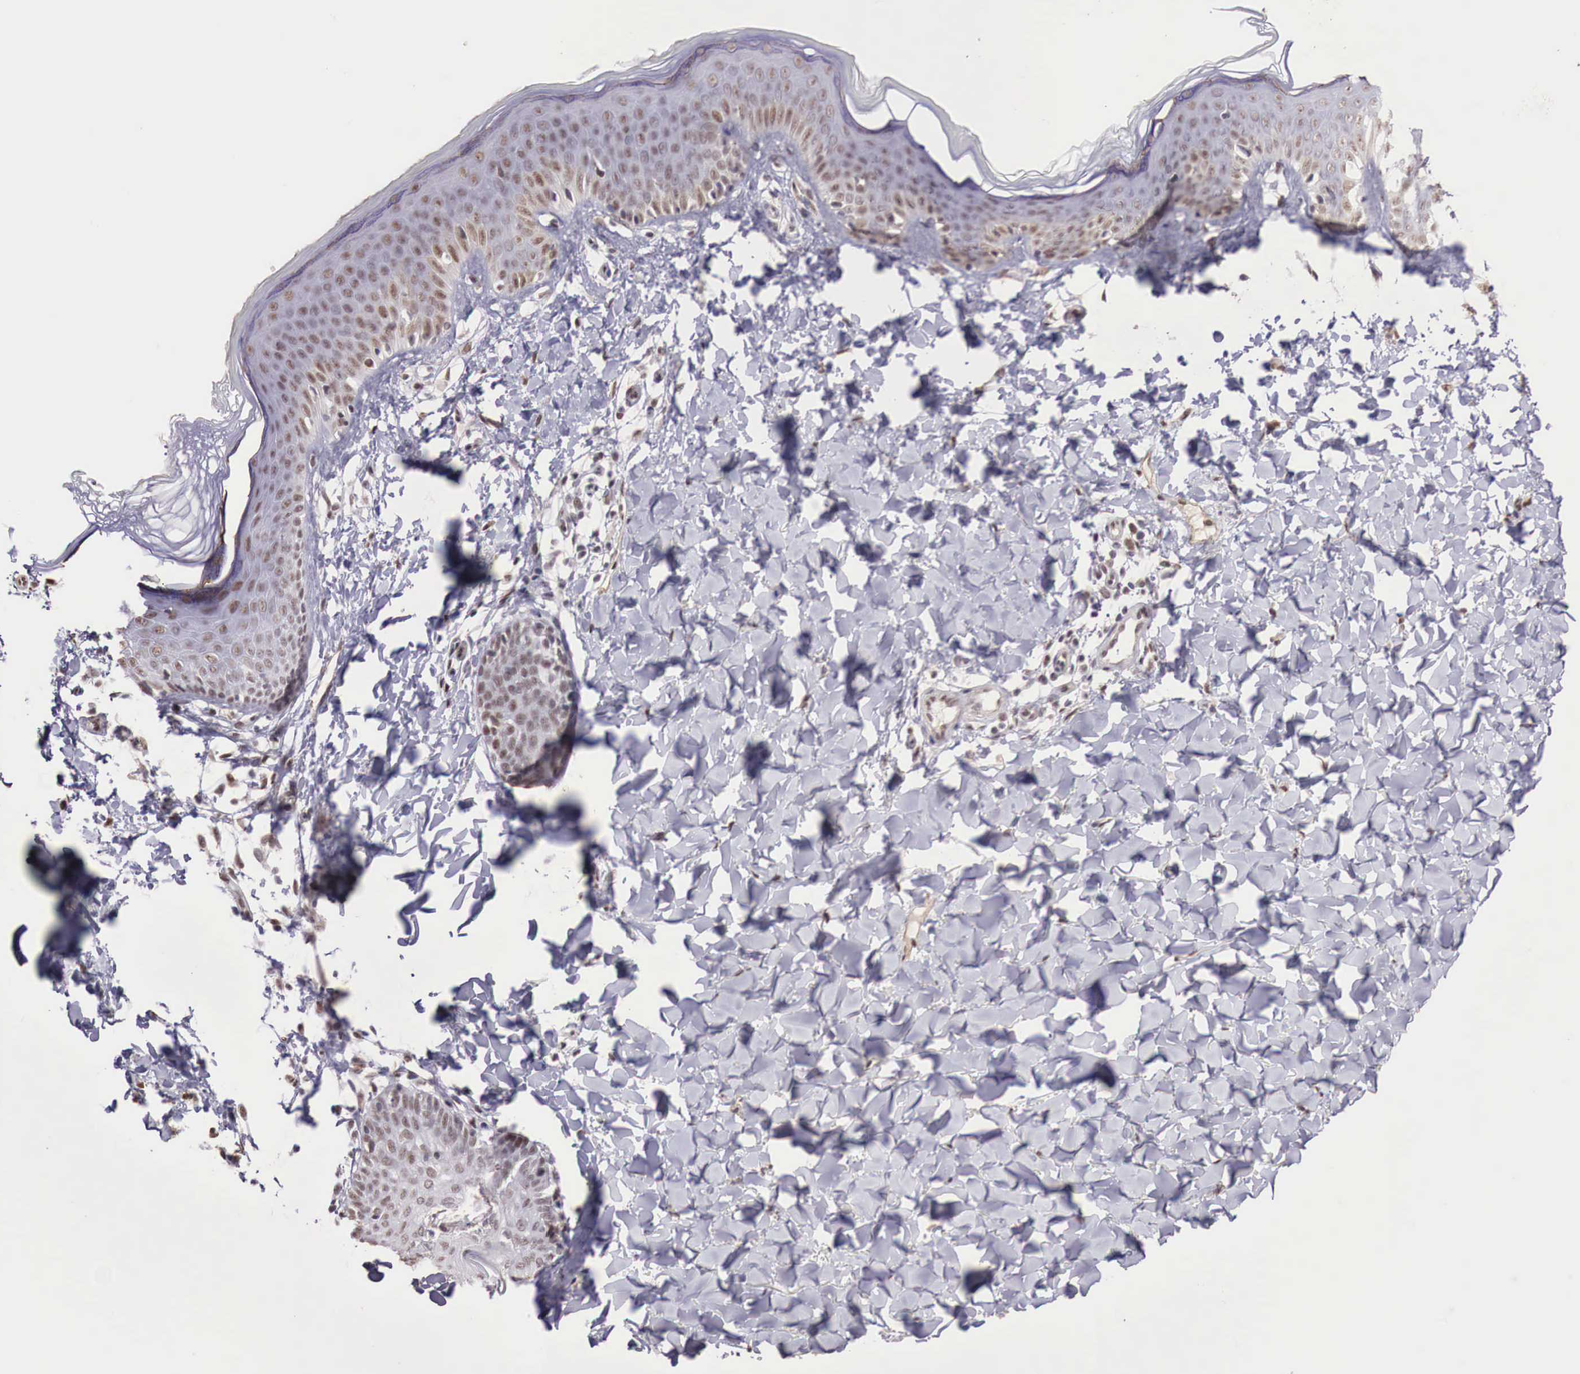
{"staining": {"intensity": "moderate", "quantity": ">75%", "location": "nuclear"}, "tissue": "skin", "cell_type": "Fibroblasts", "image_type": "normal", "snomed": [{"axis": "morphology", "description": "Normal tissue, NOS"}, {"axis": "topography", "description": "Skin"}], "caption": "Immunohistochemical staining of benign human skin demonstrates medium levels of moderate nuclear staining in about >75% of fibroblasts. The staining was performed using DAB to visualize the protein expression in brown, while the nuclei were stained in blue with hematoxylin (Magnification: 20x).", "gene": "FOXP2", "patient": {"sex": "female", "age": 17}}